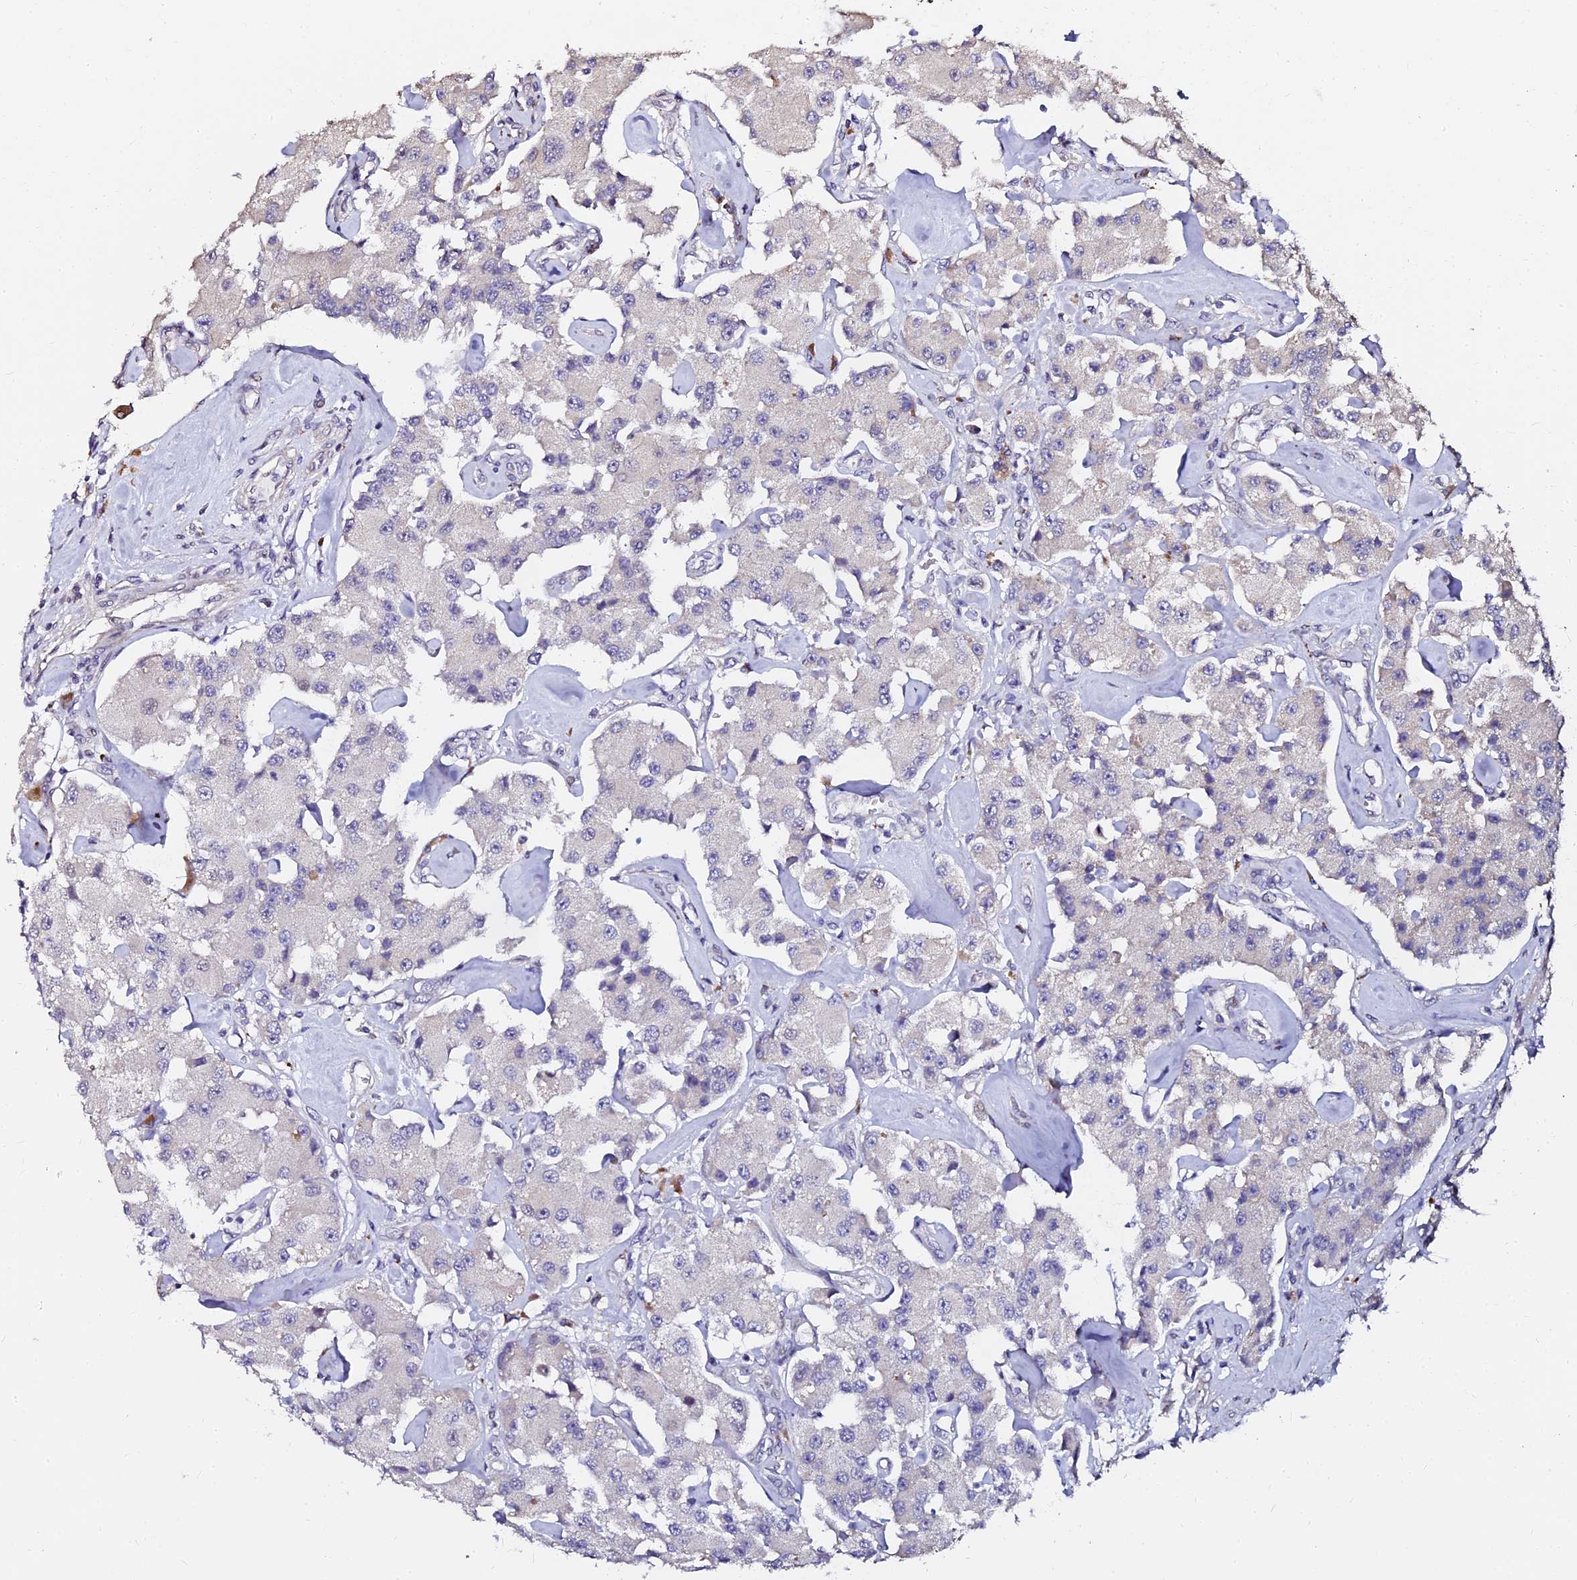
{"staining": {"intensity": "negative", "quantity": "none", "location": "none"}, "tissue": "carcinoid", "cell_type": "Tumor cells", "image_type": "cancer", "snomed": [{"axis": "morphology", "description": "Carcinoid, malignant, NOS"}, {"axis": "topography", "description": "Pancreas"}], "caption": "A histopathology image of human carcinoid is negative for staining in tumor cells.", "gene": "GPN3", "patient": {"sex": "male", "age": 41}}